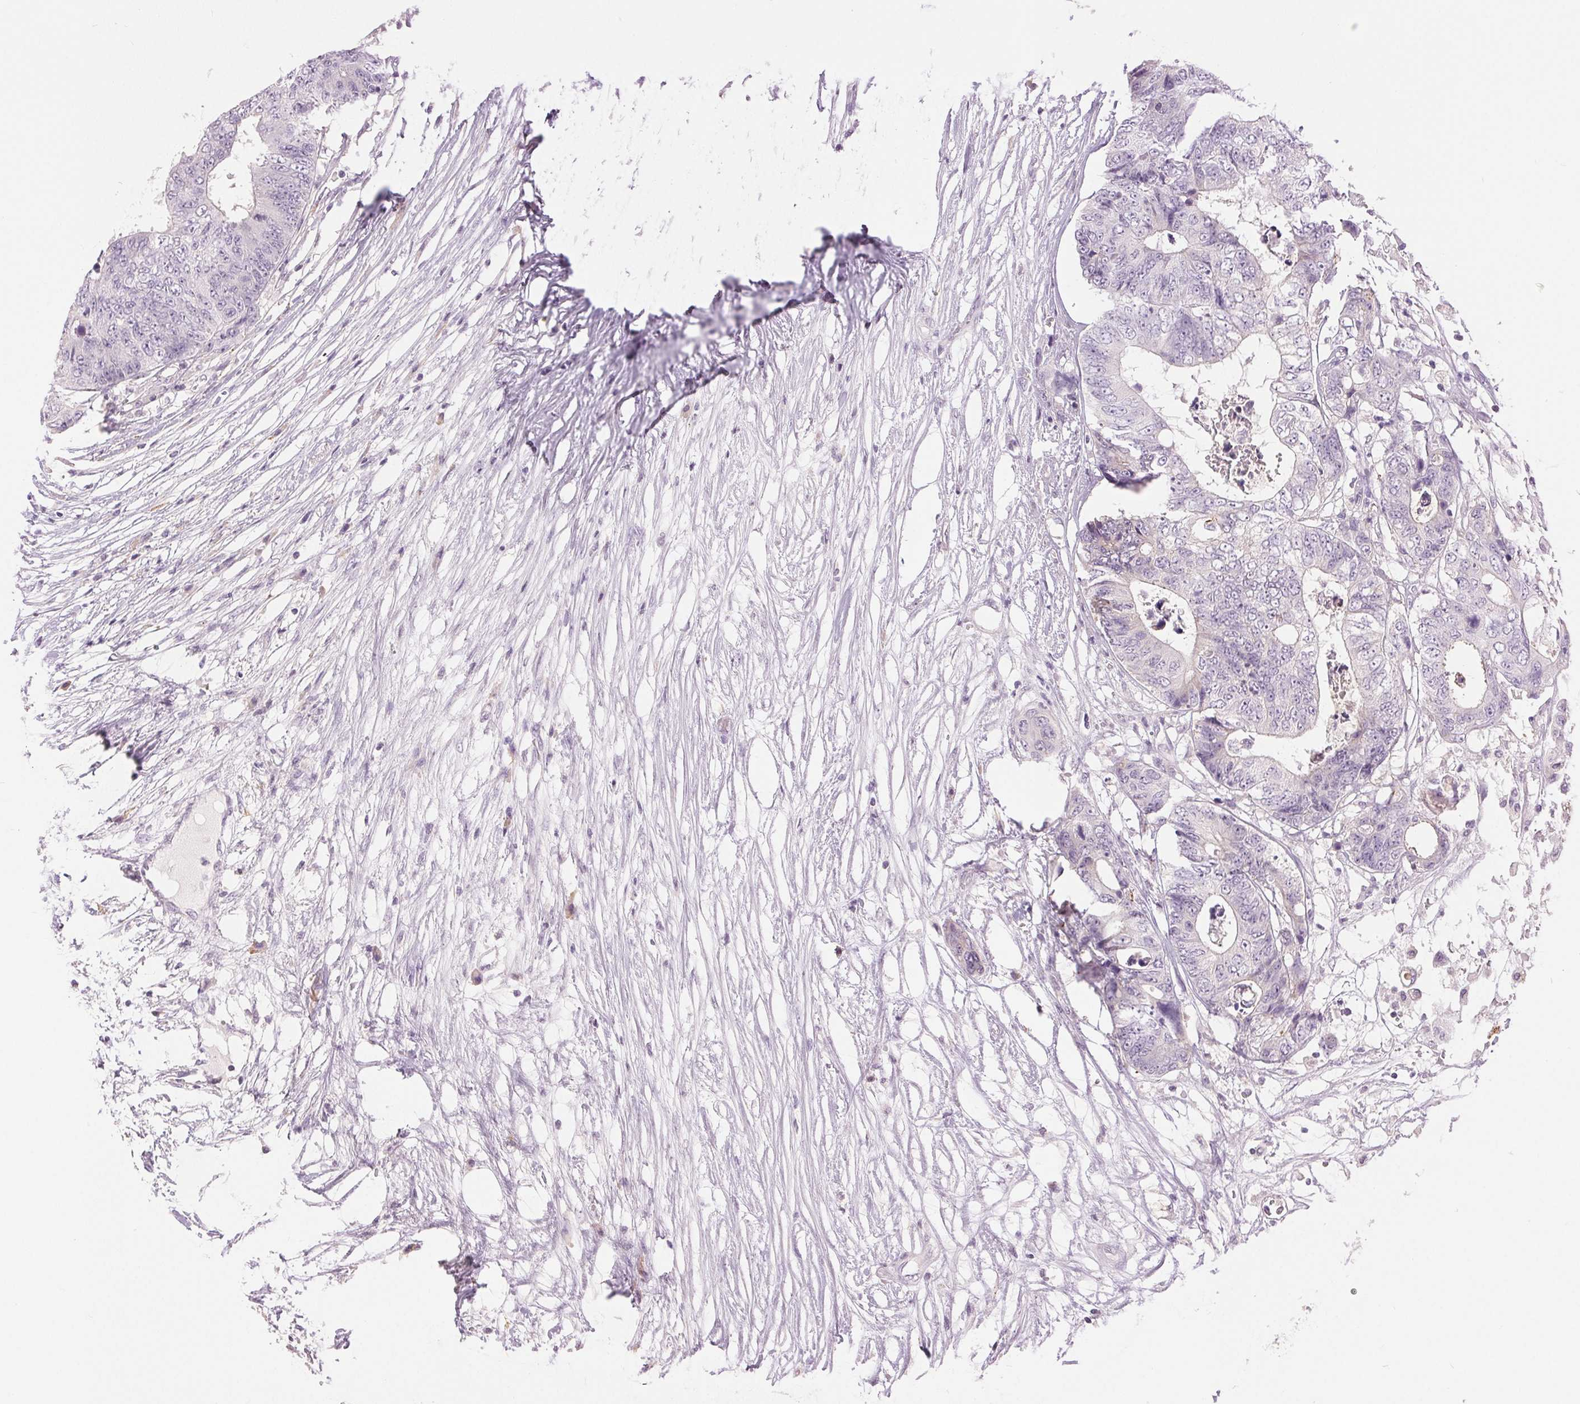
{"staining": {"intensity": "negative", "quantity": "none", "location": "none"}, "tissue": "colorectal cancer", "cell_type": "Tumor cells", "image_type": "cancer", "snomed": [{"axis": "morphology", "description": "Adenocarcinoma, NOS"}, {"axis": "topography", "description": "Colon"}], "caption": "Histopathology image shows no significant protein positivity in tumor cells of colorectal adenocarcinoma. The staining is performed using DAB (3,3'-diaminobenzidine) brown chromogen with nuclei counter-stained in using hematoxylin.", "gene": "DSG3", "patient": {"sex": "female", "age": 48}}